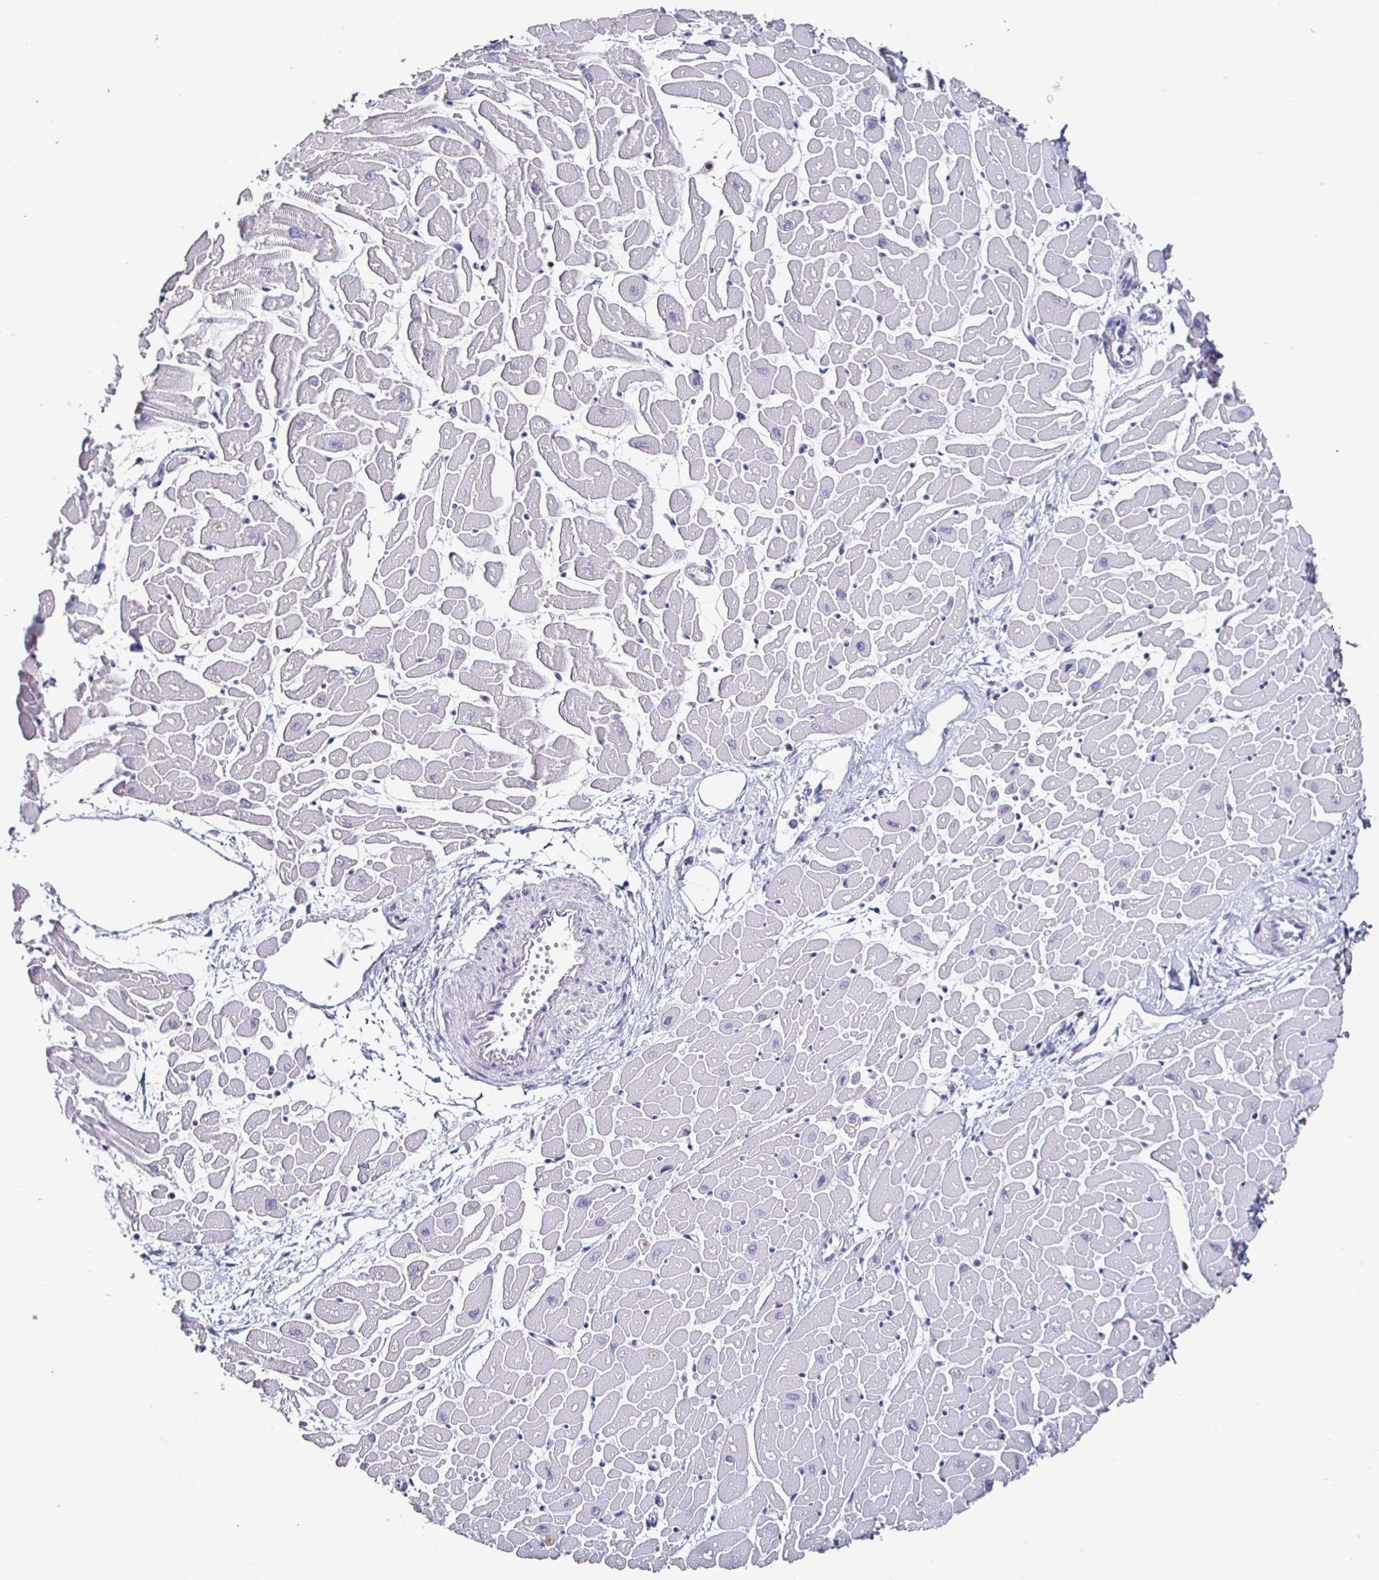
{"staining": {"intensity": "negative", "quantity": "none", "location": "none"}, "tissue": "heart muscle", "cell_type": "Cardiomyocytes", "image_type": "normal", "snomed": [{"axis": "morphology", "description": "Normal tissue, NOS"}, {"axis": "topography", "description": "Heart"}], "caption": "DAB (3,3'-diaminobenzidine) immunohistochemical staining of unremarkable human heart muscle exhibits no significant expression in cardiomyocytes.", "gene": "RUNX2", "patient": {"sex": "male", "age": 57}}